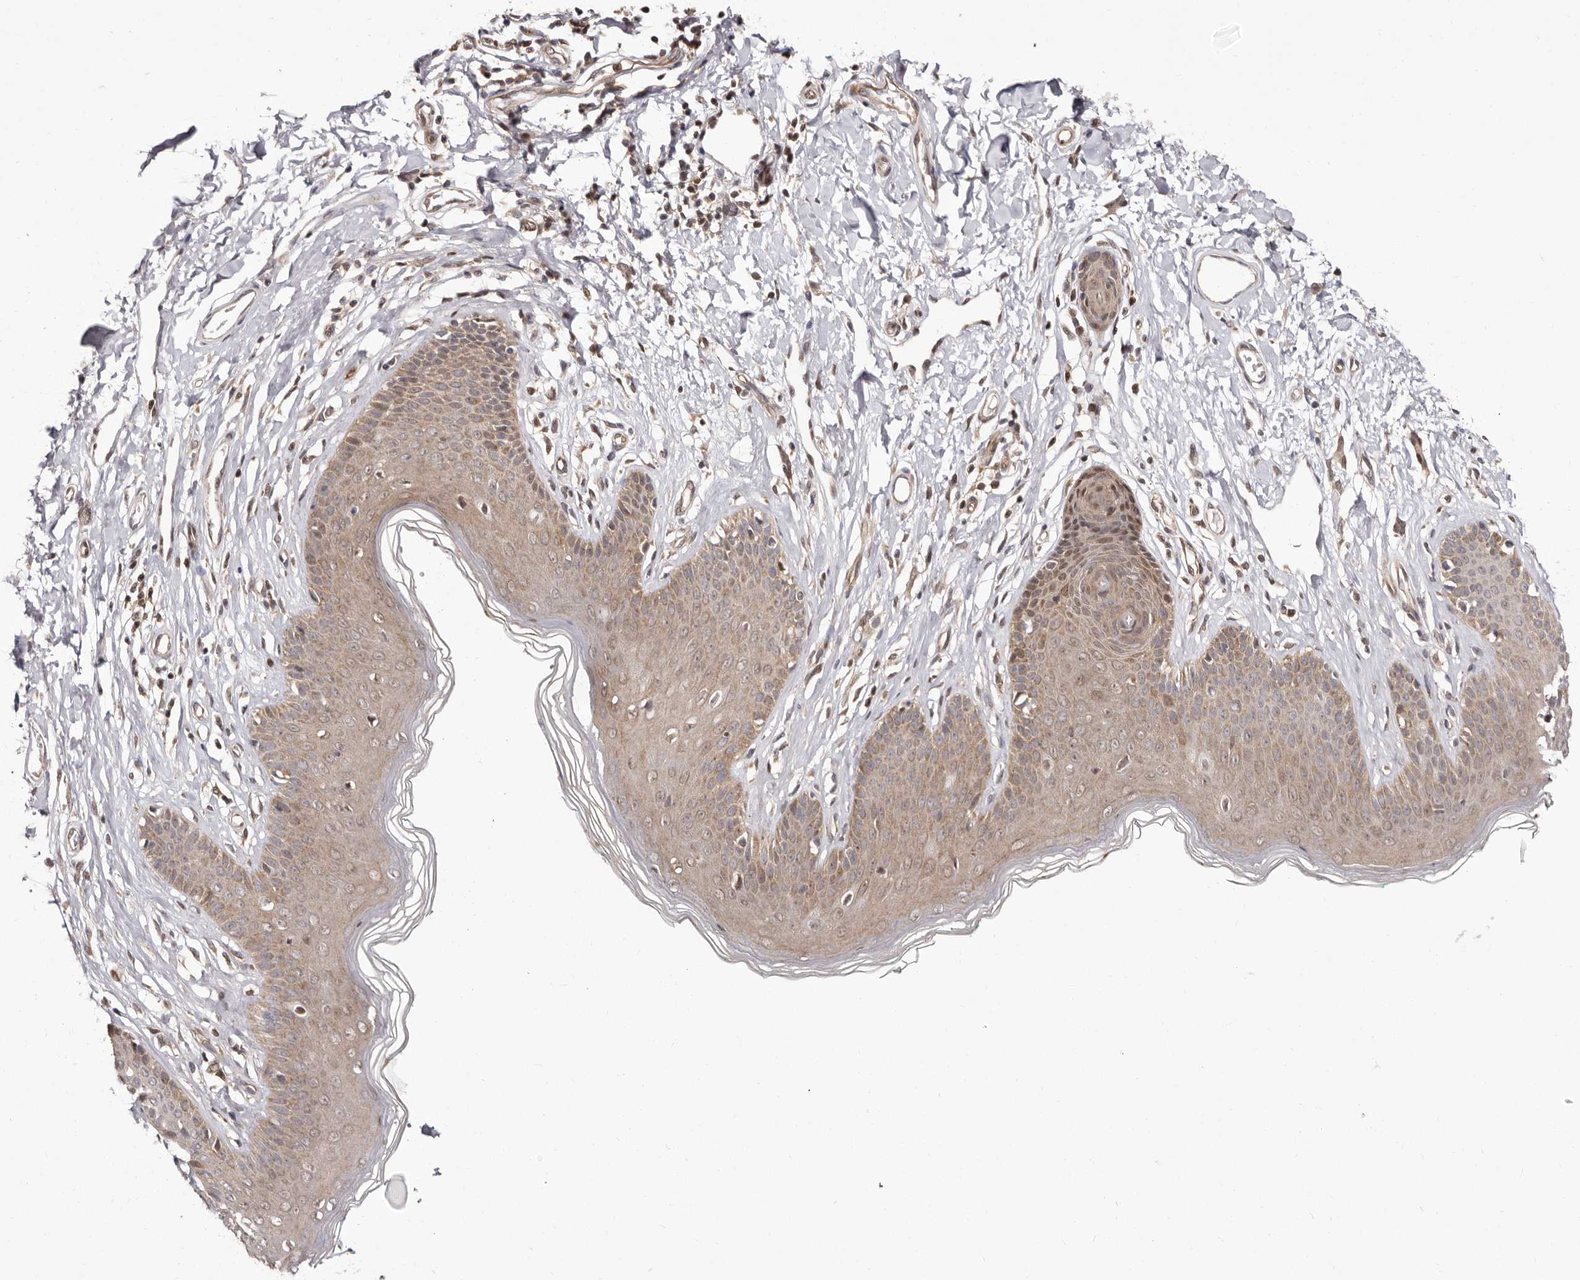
{"staining": {"intensity": "moderate", "quantity": ">75%", "location": "cytoplasmic/membranous,nuclear"}, "tissue": "skin", "cell_type": "Epidermal cells", "image_type": "normal", "snomed": [{"axis": "morphology", "description": "Normal tissue, NOS"}, {"axis": "morphology", "description": "Squamous cell carcinoma, NOS"}, {"axis": "topography", "description": "Vulva"}], "caption": "Immunohistochemistry of normal skin displays medium levels of moderate cytoplasmic/membranous,nuclear positivity in about >75% of epidermal cells.", "gene": "GLRX3", "patient": {"sex": "female", "age": 85}}